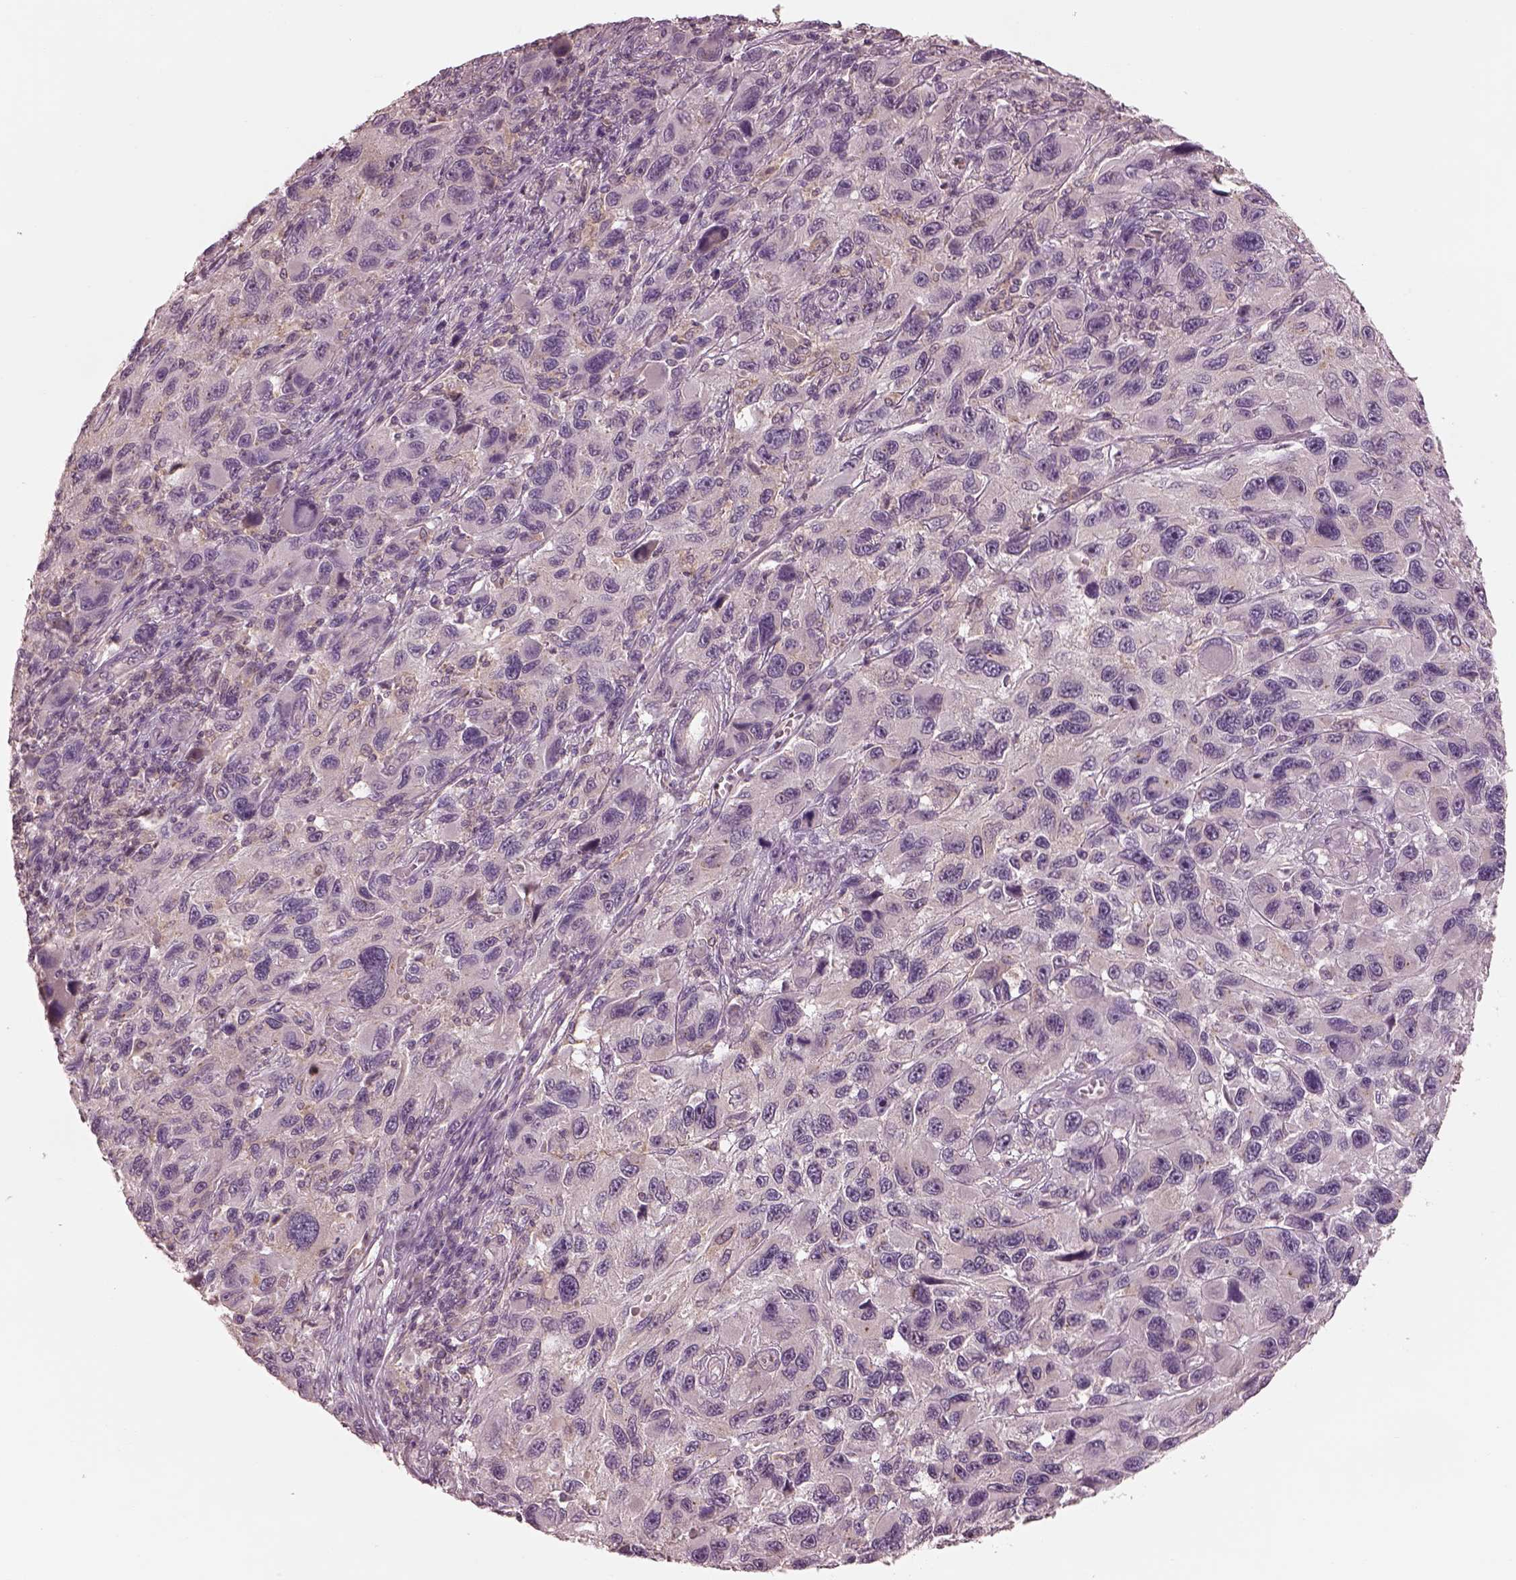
{"staining": {"intensity": "negative", "quantity": "none", "location": "none"}, "tissue": "melanoma", "cell_type": "Tumor cells", "image_type": "cancer", "snomed": [{"axis": "morphology", "description": "Malignant melanoma, NOS"}, {"axis": "topography", "description": "Skin"}], "caption": "Human malignant melanoma stained for a protein using immunohistochemistry demonstrates no staining in tumor cells.", "gene": "PRKACG", "patient": {"sex": "male", "age": 53}}